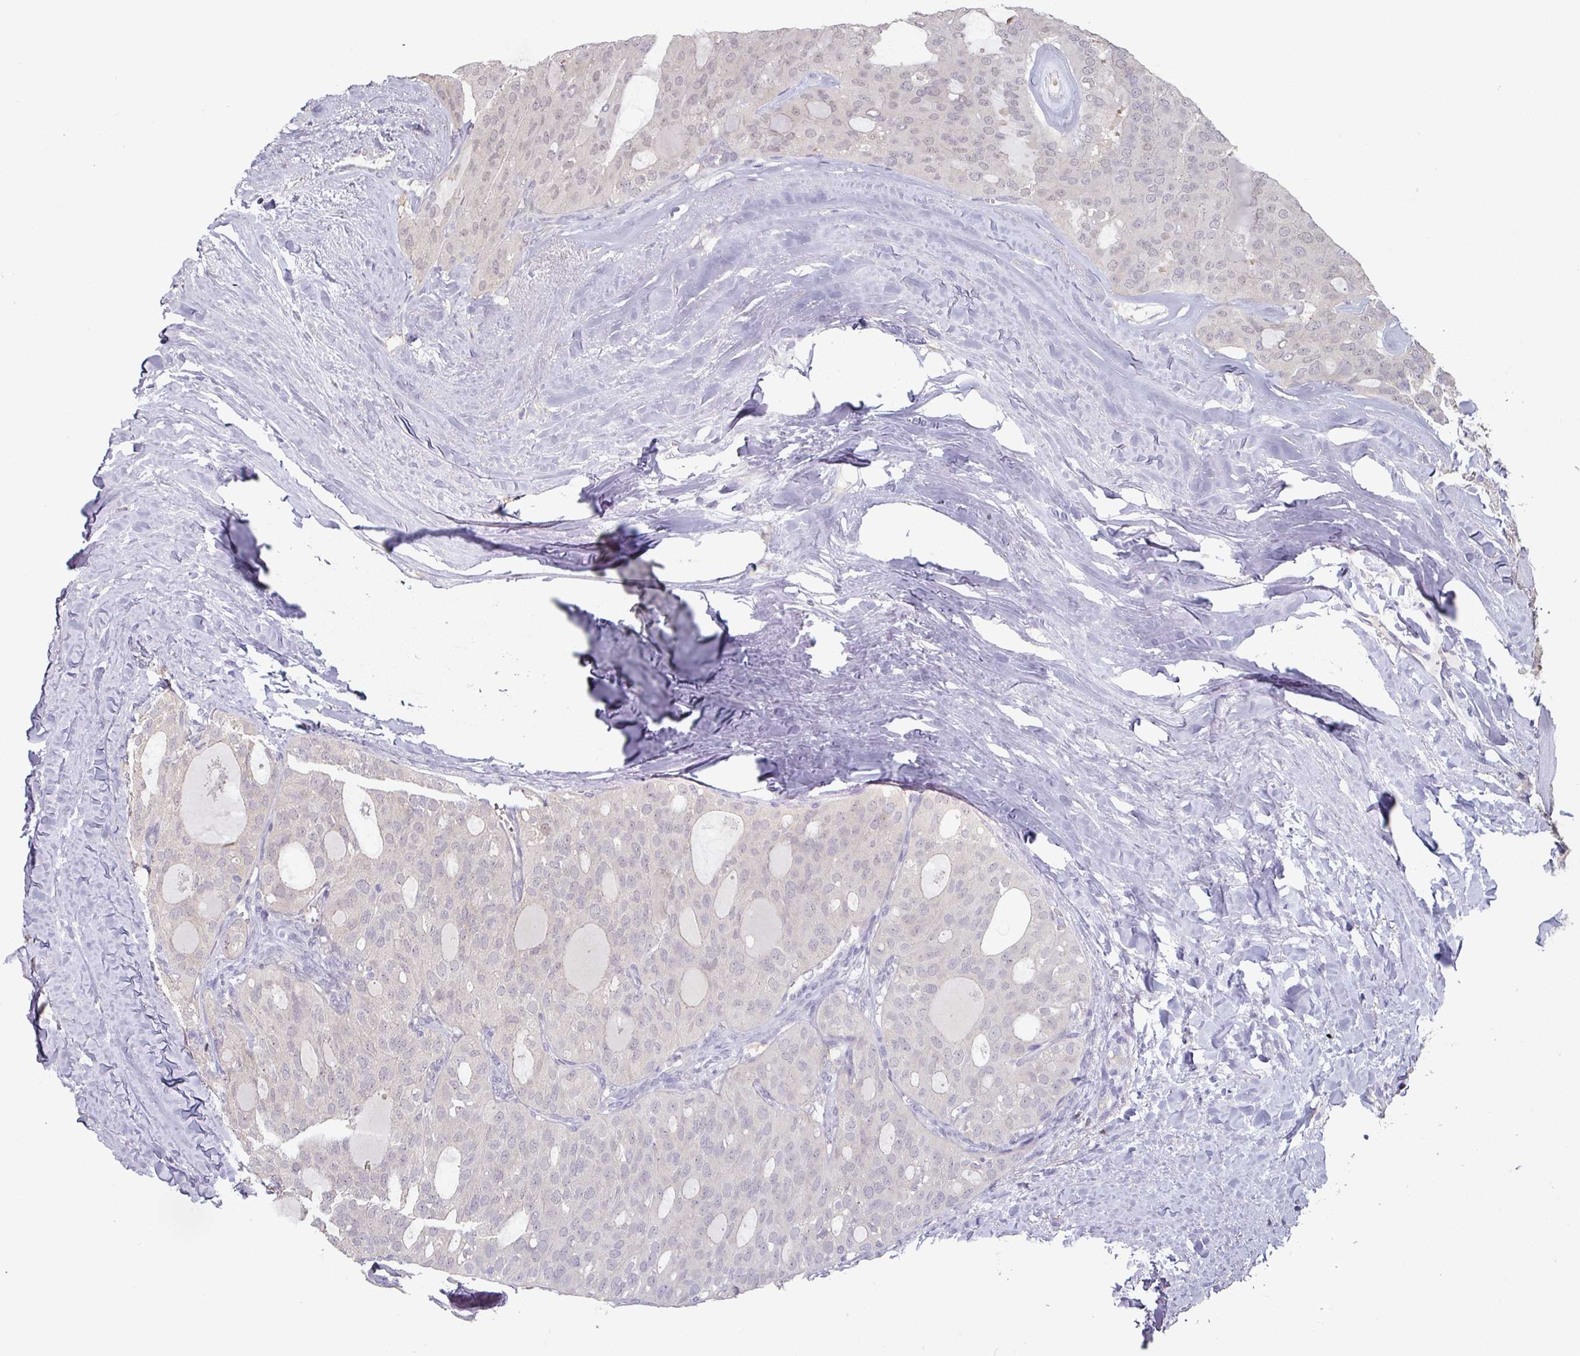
{"staining": {"intensity": "negative", "quantity": "none", "location": "none"}, "tissue": "thyroid cancer", "cell_type": "Tumor cells", "image_type": "cancer", "snomed": [{"axis": "morphology", "description": "Follicular adenoma carcinoma, NOS"}, {"axis": "topography", "description": "Thyroid gland"}], "caption": "Tumor cells show no significant staining in thyroid cancer. The staining was performed using DAB to visualize the protein expression in brown, while the nuclei were stained in blue with hematoxylin (Magnification: 20x).", "gene": "ZBTB6", "patient": {"sex": "male", "age": 75}}